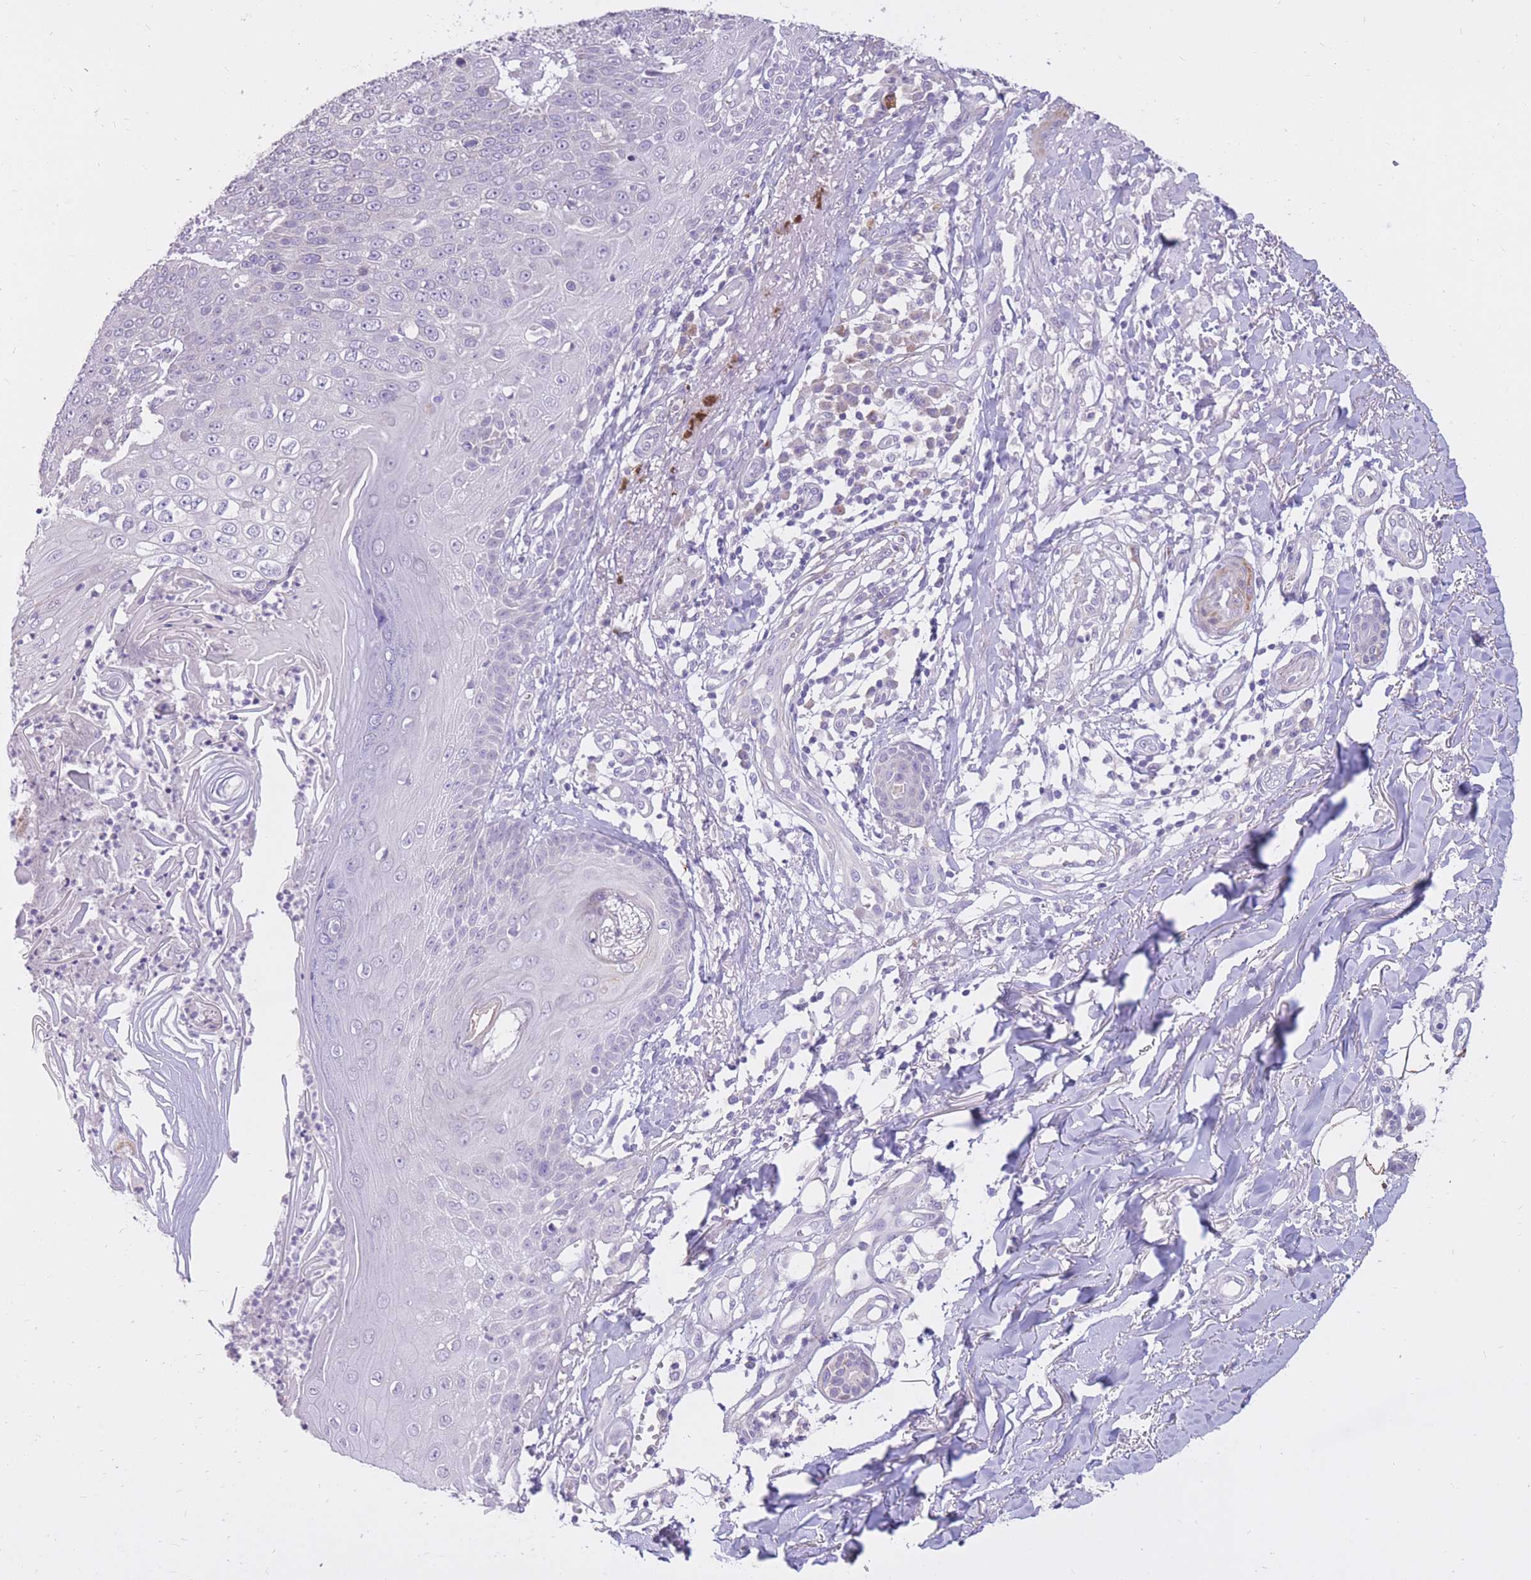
{"staining": {"intensity": "negative", "quantity": "none", "location": "none"}, "tissue": "skin cancer", "cell_type": "Tumor cells", "image_type": "cancer", "snomed": [{"axis": "morphology", "description": "Squamous cell carcinoma, NOS"}, {"axis": "topography", "description": "Skin"}], "caption": "The histopathology image demonstrates no significant positivity in tumor cells of skin squamous cell carcinoma.", "gene": "RNF170", "patient": {"sex": "male", "age": 71}}